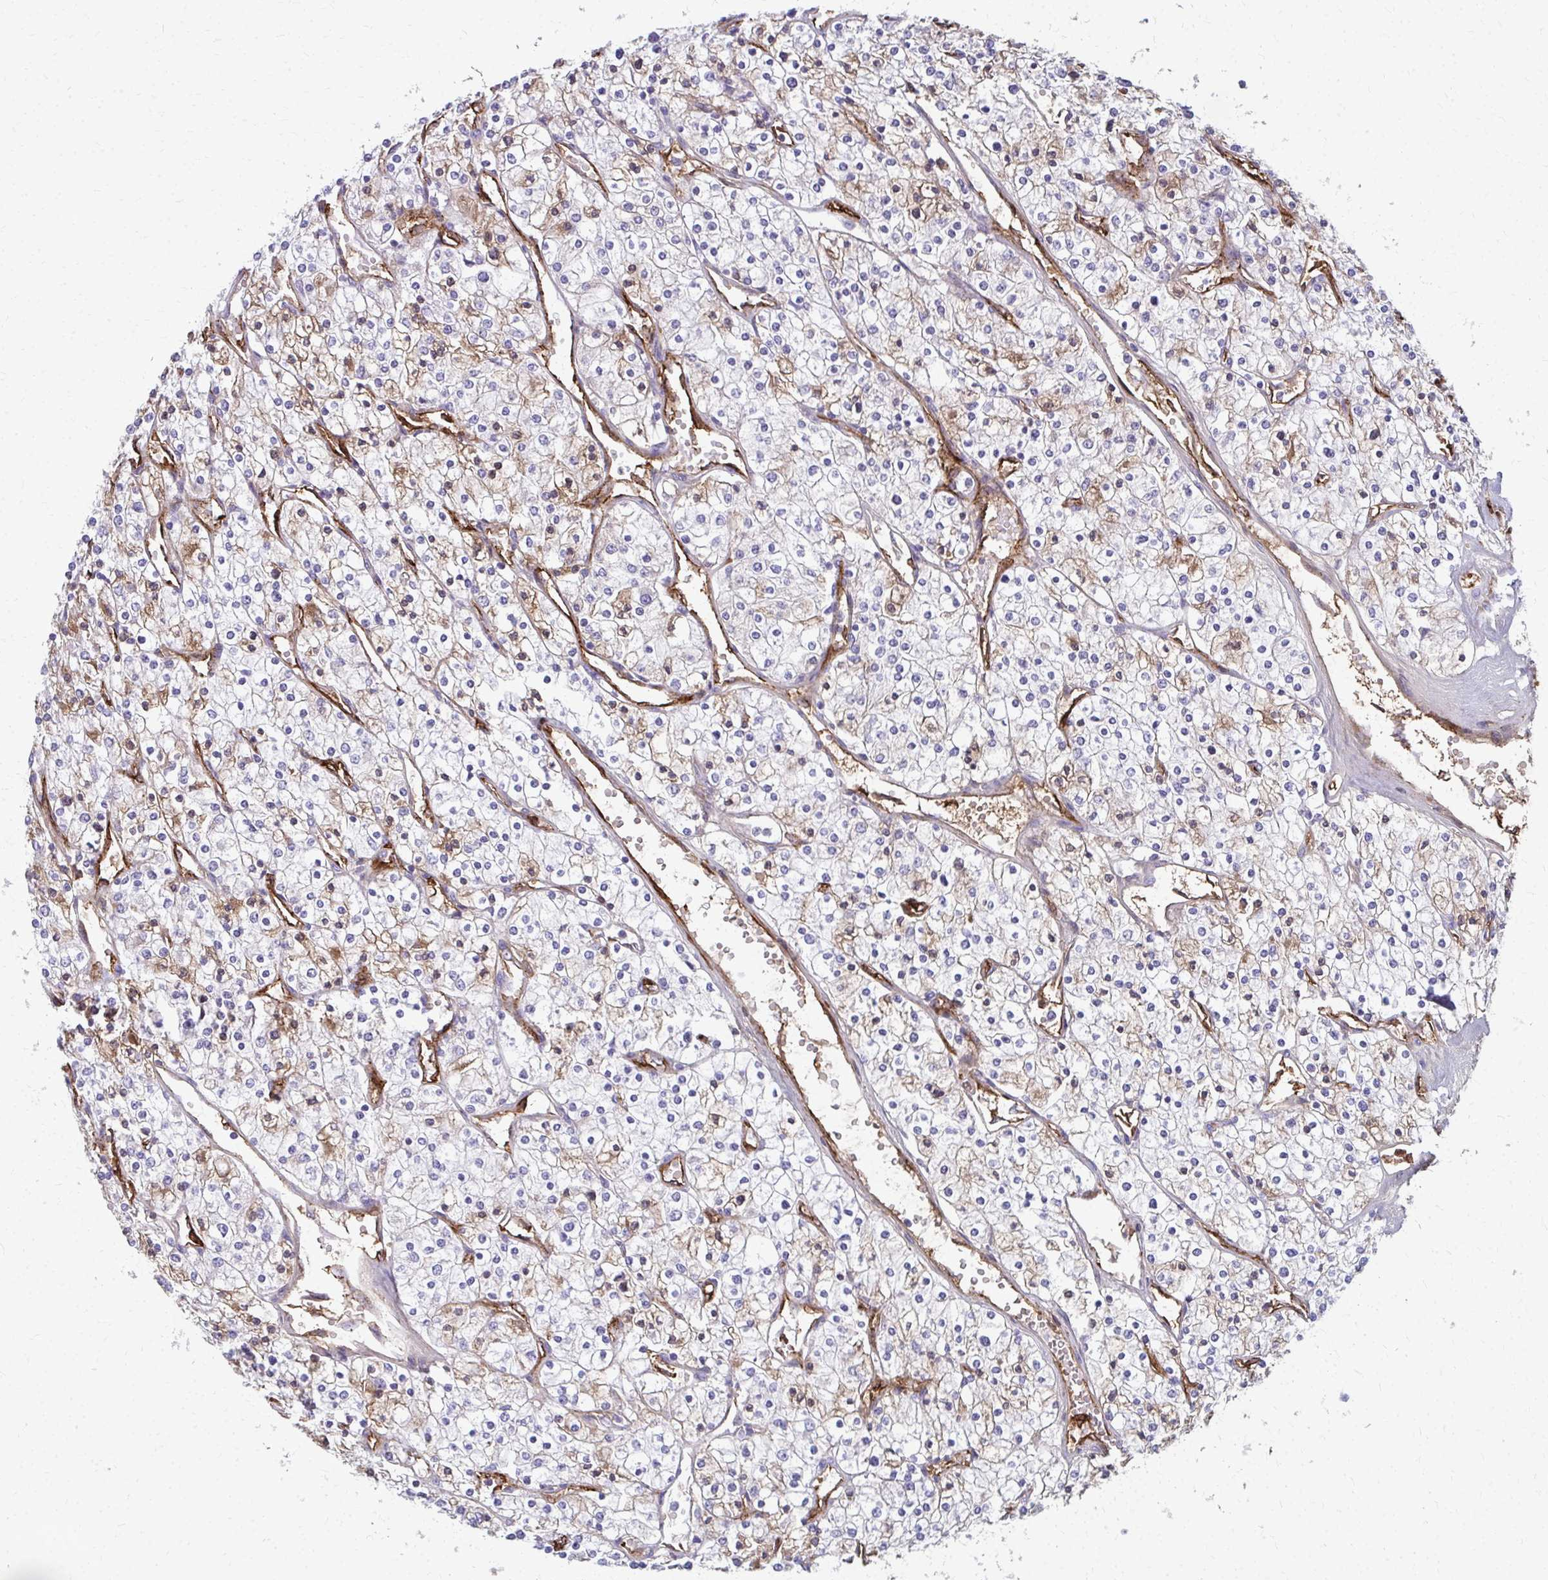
{"staining": {"intensity": "weak", "quantity": "<25%", "location": "cytoplasmic/membranous"}, "tissue": "renal cancer", "cell_type": "Tumor cells", "image_type": "cancer", "snomed": [{"axis": "morphology", "description": "Adenocarcinoma, NOS"}, {"axis": "topography", "description": "Kidney"}], "caption": "Histopathology image shows no significant protein positivity in tumor cells of renal cancer (adenocarcinoma).", "gene": "ADIPOQ", "patient": {"sex": "male", "age": 80}}